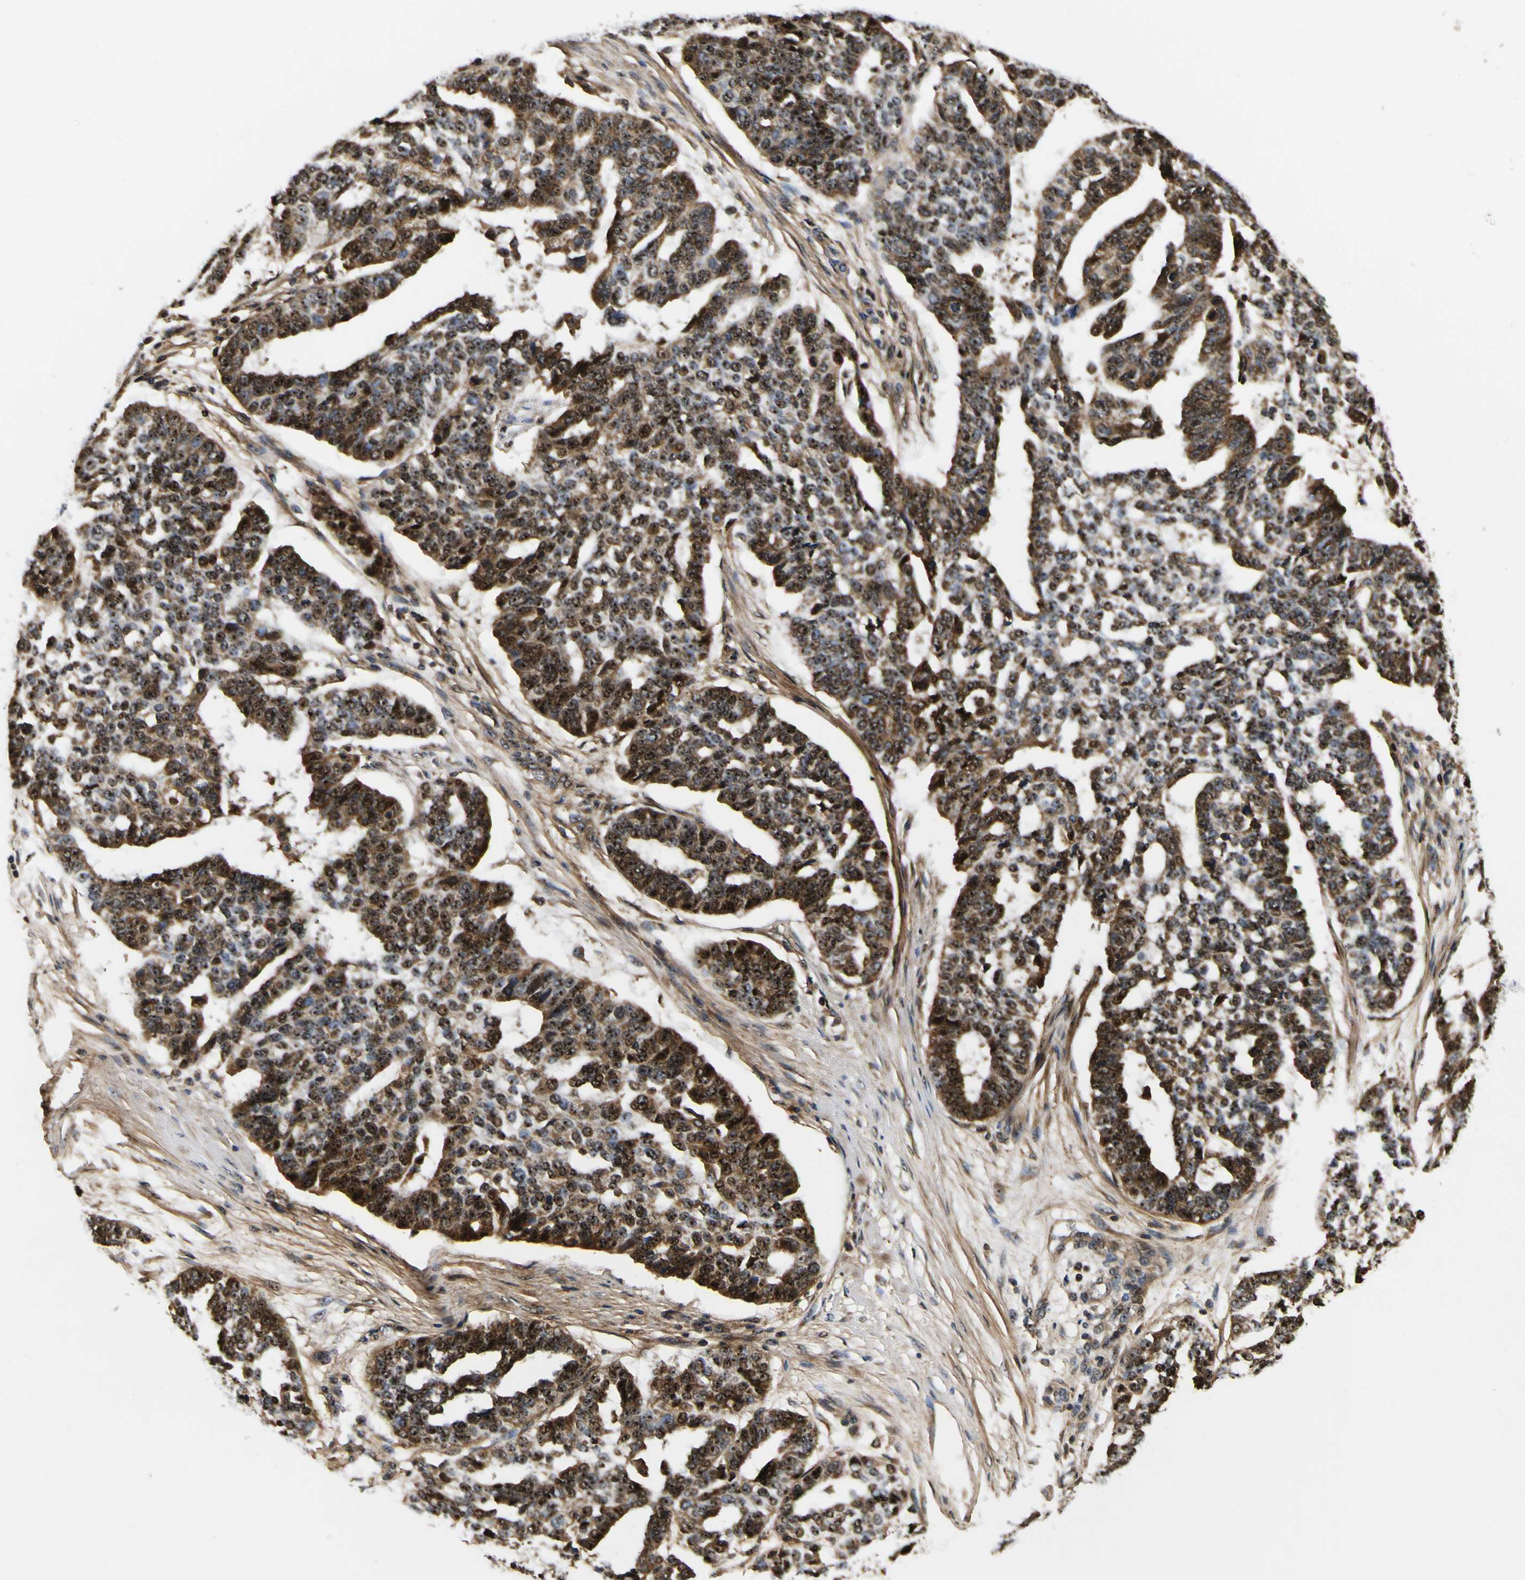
{"staining": {"intensity": "strong", "quantity": ">75%", "location": "cytoplasmic/membranous,nuclear"}, "tissue": "ovarian cancer", "cell_type": "Tumor cells", "image_type": "cancer", "snomed": [{"axis": "morphology", "description": "Cystadenocarcinoma, serous, NOS"}, {"axis": "topography", "description": "Ovary"}], "caption": "Strong cytoplasmic/membranous and nuclear protein expression is present in about >75% of tumor cells in ovarian serous cystadenocarcinoma. (DAB (3,3'-diaminobenzidine) IHC with brightfield microscopy, high magnification).", "gene": "LRP4", "patient": {"sex": "female", "age": 59}}